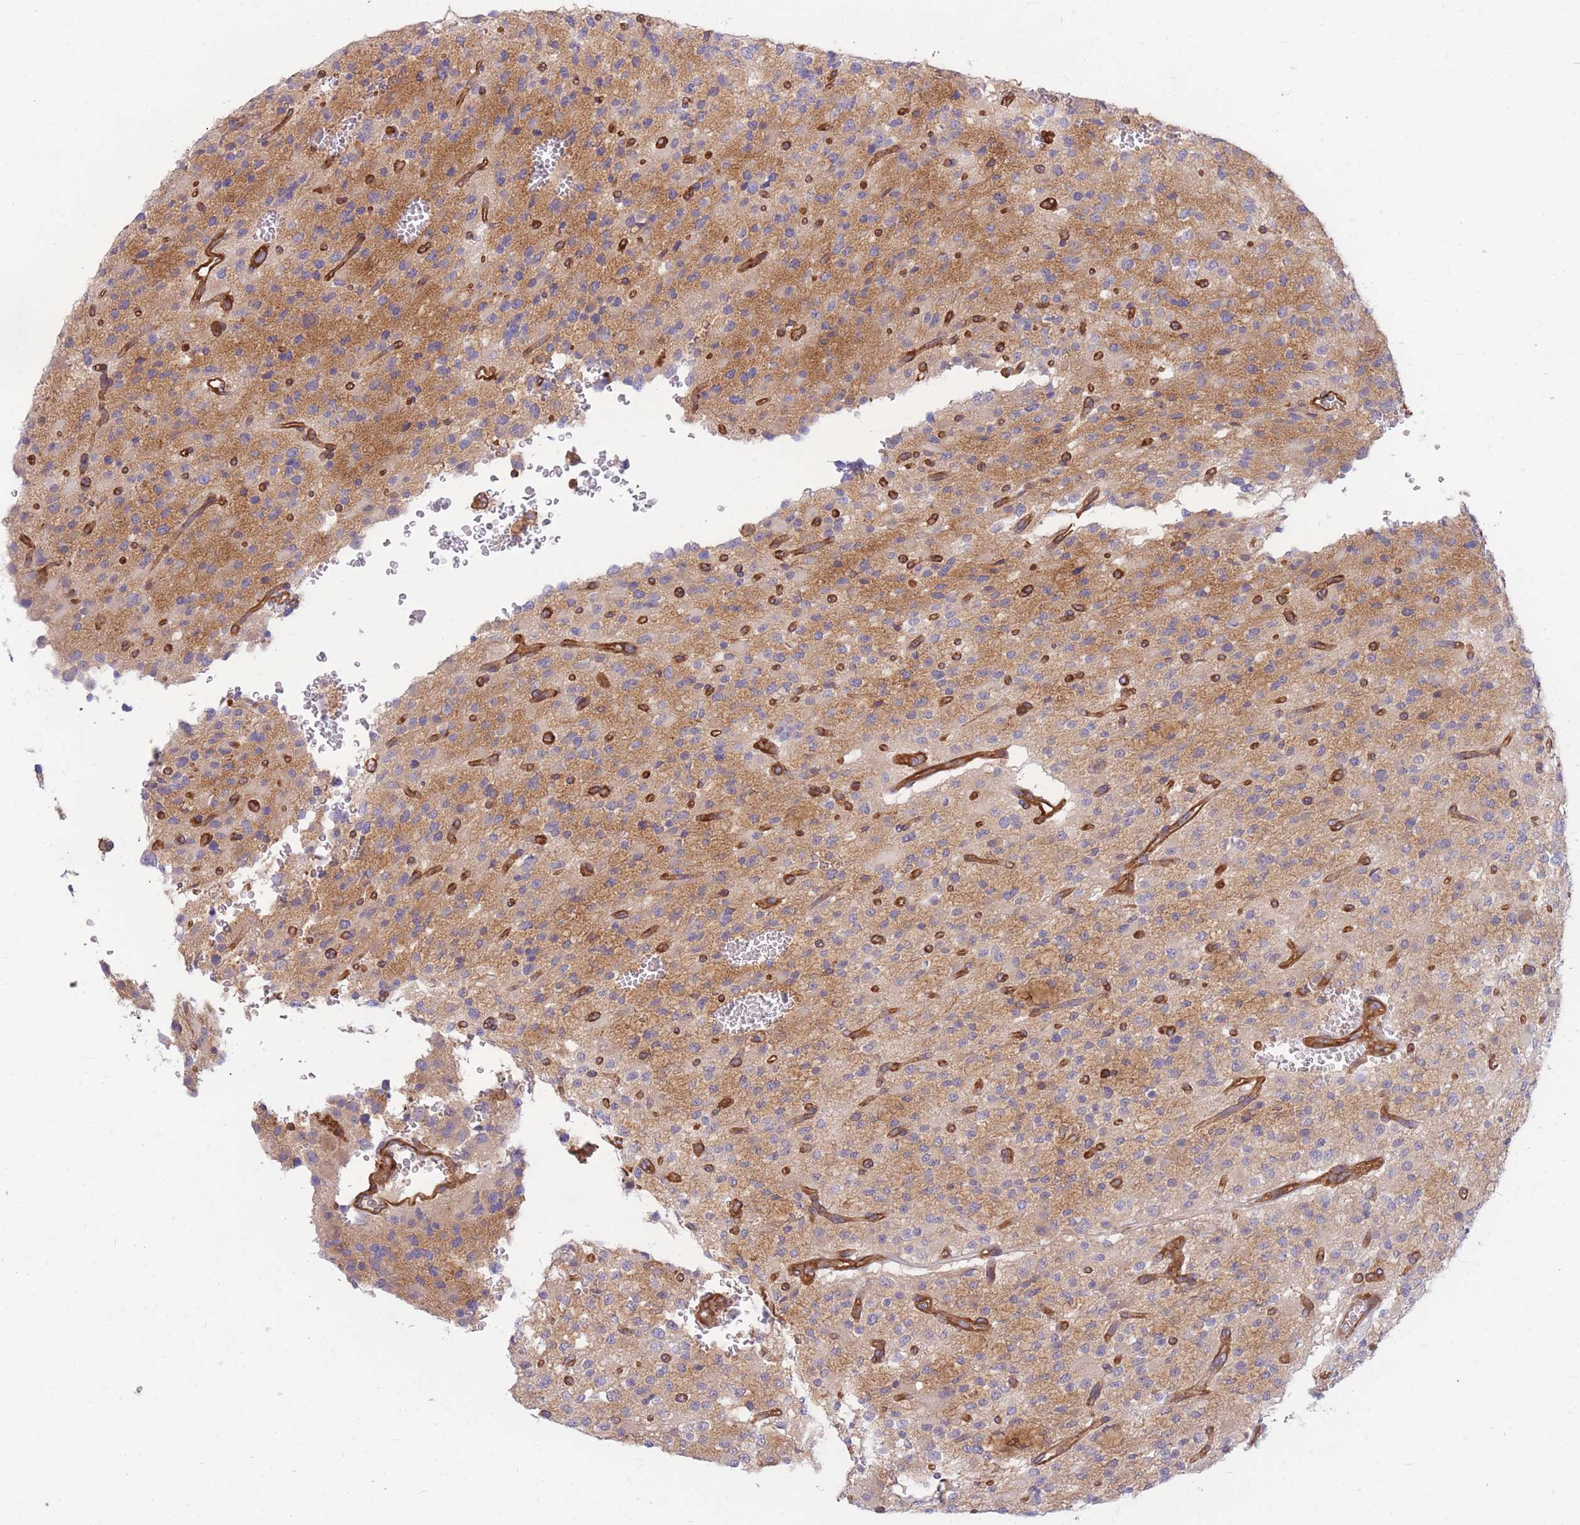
{"staining": {"intensity": "negative", "quantity": "none", "location": "none"}, "tissue": "glioma", "cell_type": "Tumor cells", "image_type": "cancer", "snomed": [{"axis": "morphology", "description": "Glioma, malignant, High grade"}, {"axis": "topography", "description": "Brain"}], "caption": "Immunohistochemical staining of glioma reveals no significant expression in tumor cells.", "gene": "GGA1", "patient": {"sex": "male", "age": 34}}